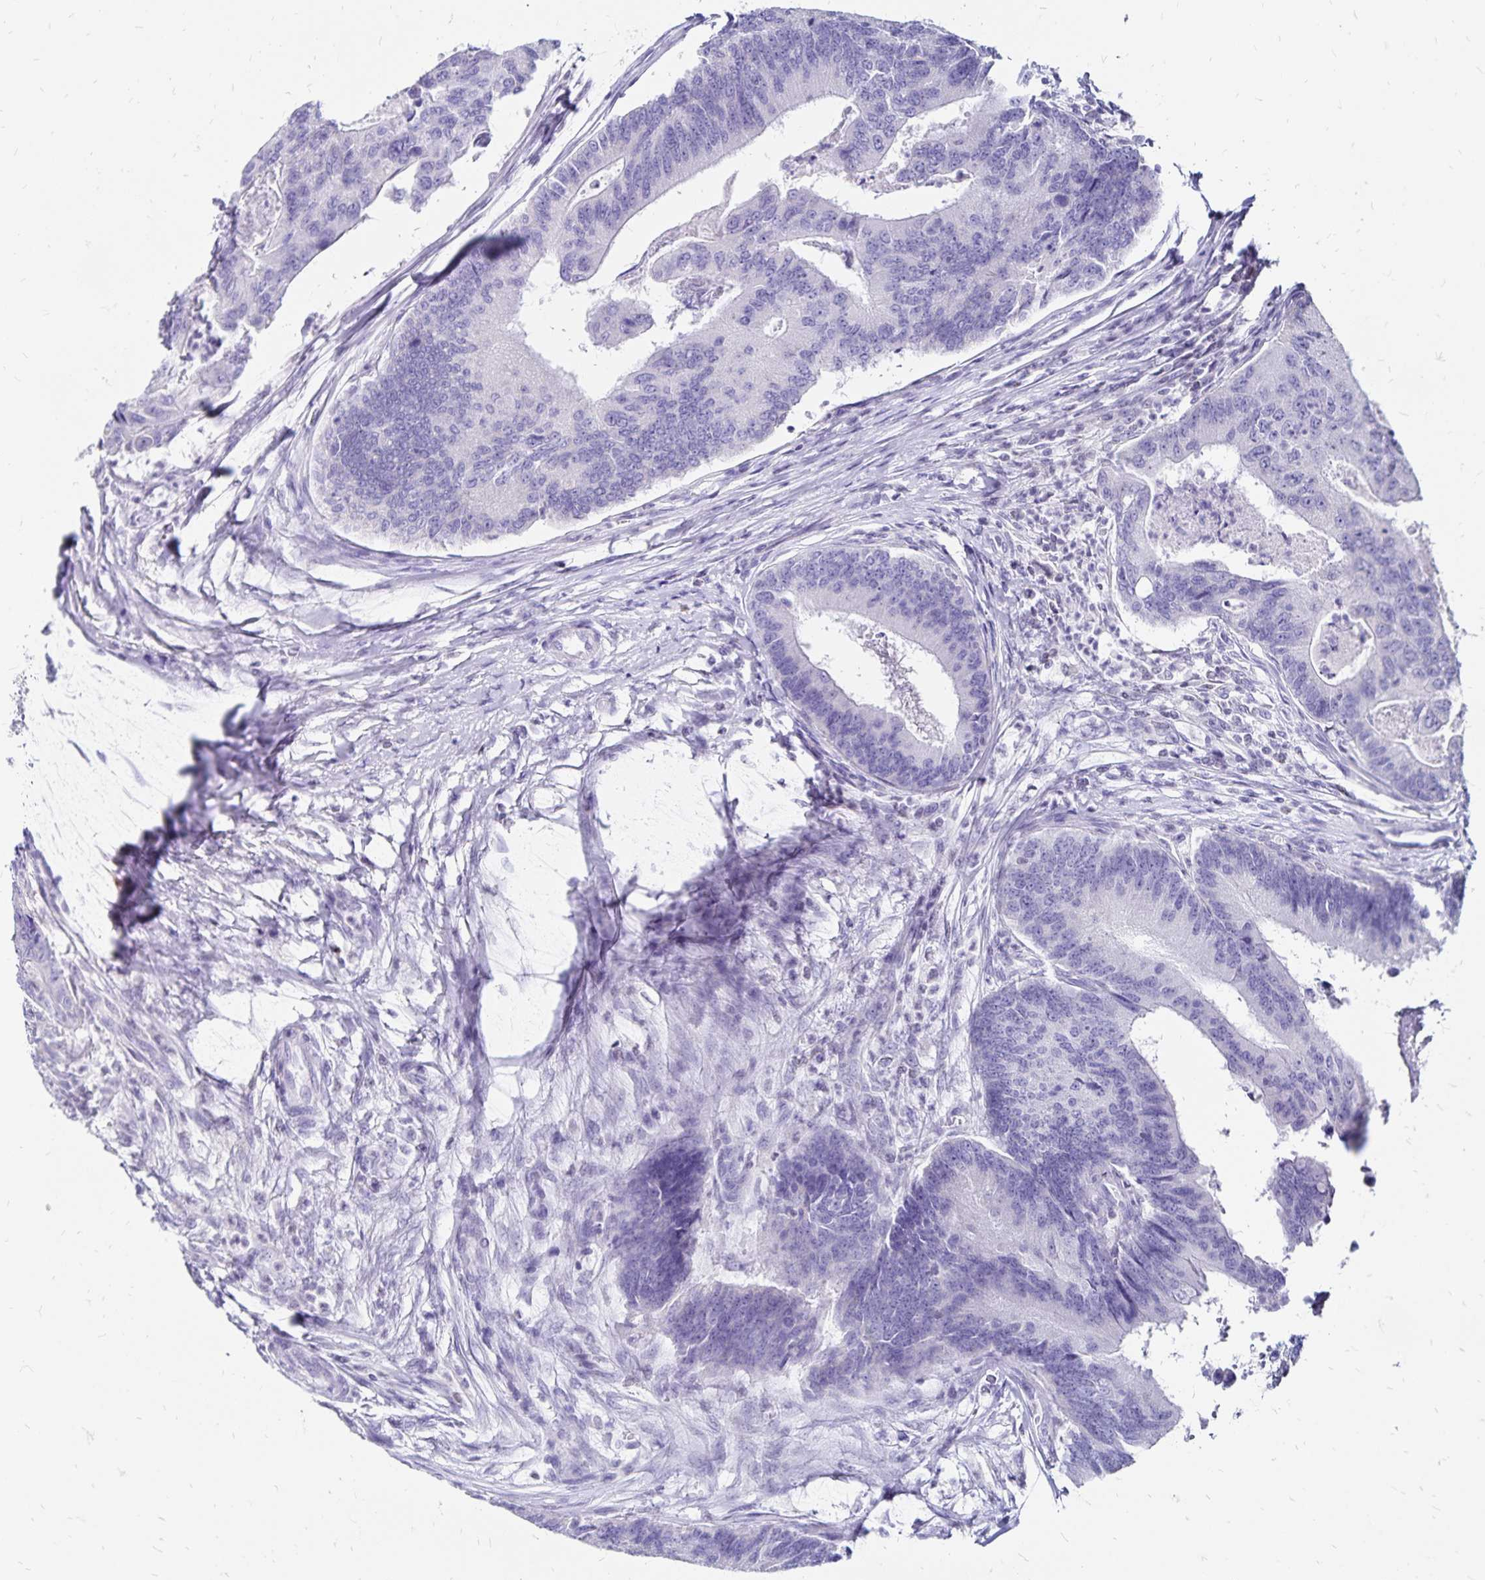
{"staining": {"intensity": "negative", "quantity": "none", "location": "none"}, "tissue": "colorectal cancer", "cell_type": "Tumor cells", "image_type": "cancer", "snomed": [{"axis": "morphology", "description": "Adenocarcinoma, NOS"}, {"axis": "topography", "description": "Colon"}], "caption": "IHC image of human adenocarcinoma (colorectal) stained for a protein (brown), which demonstrates no expression in tumor cells.", "gene": "IKZF1", "patient": {"sex": "female", "age": 67}}